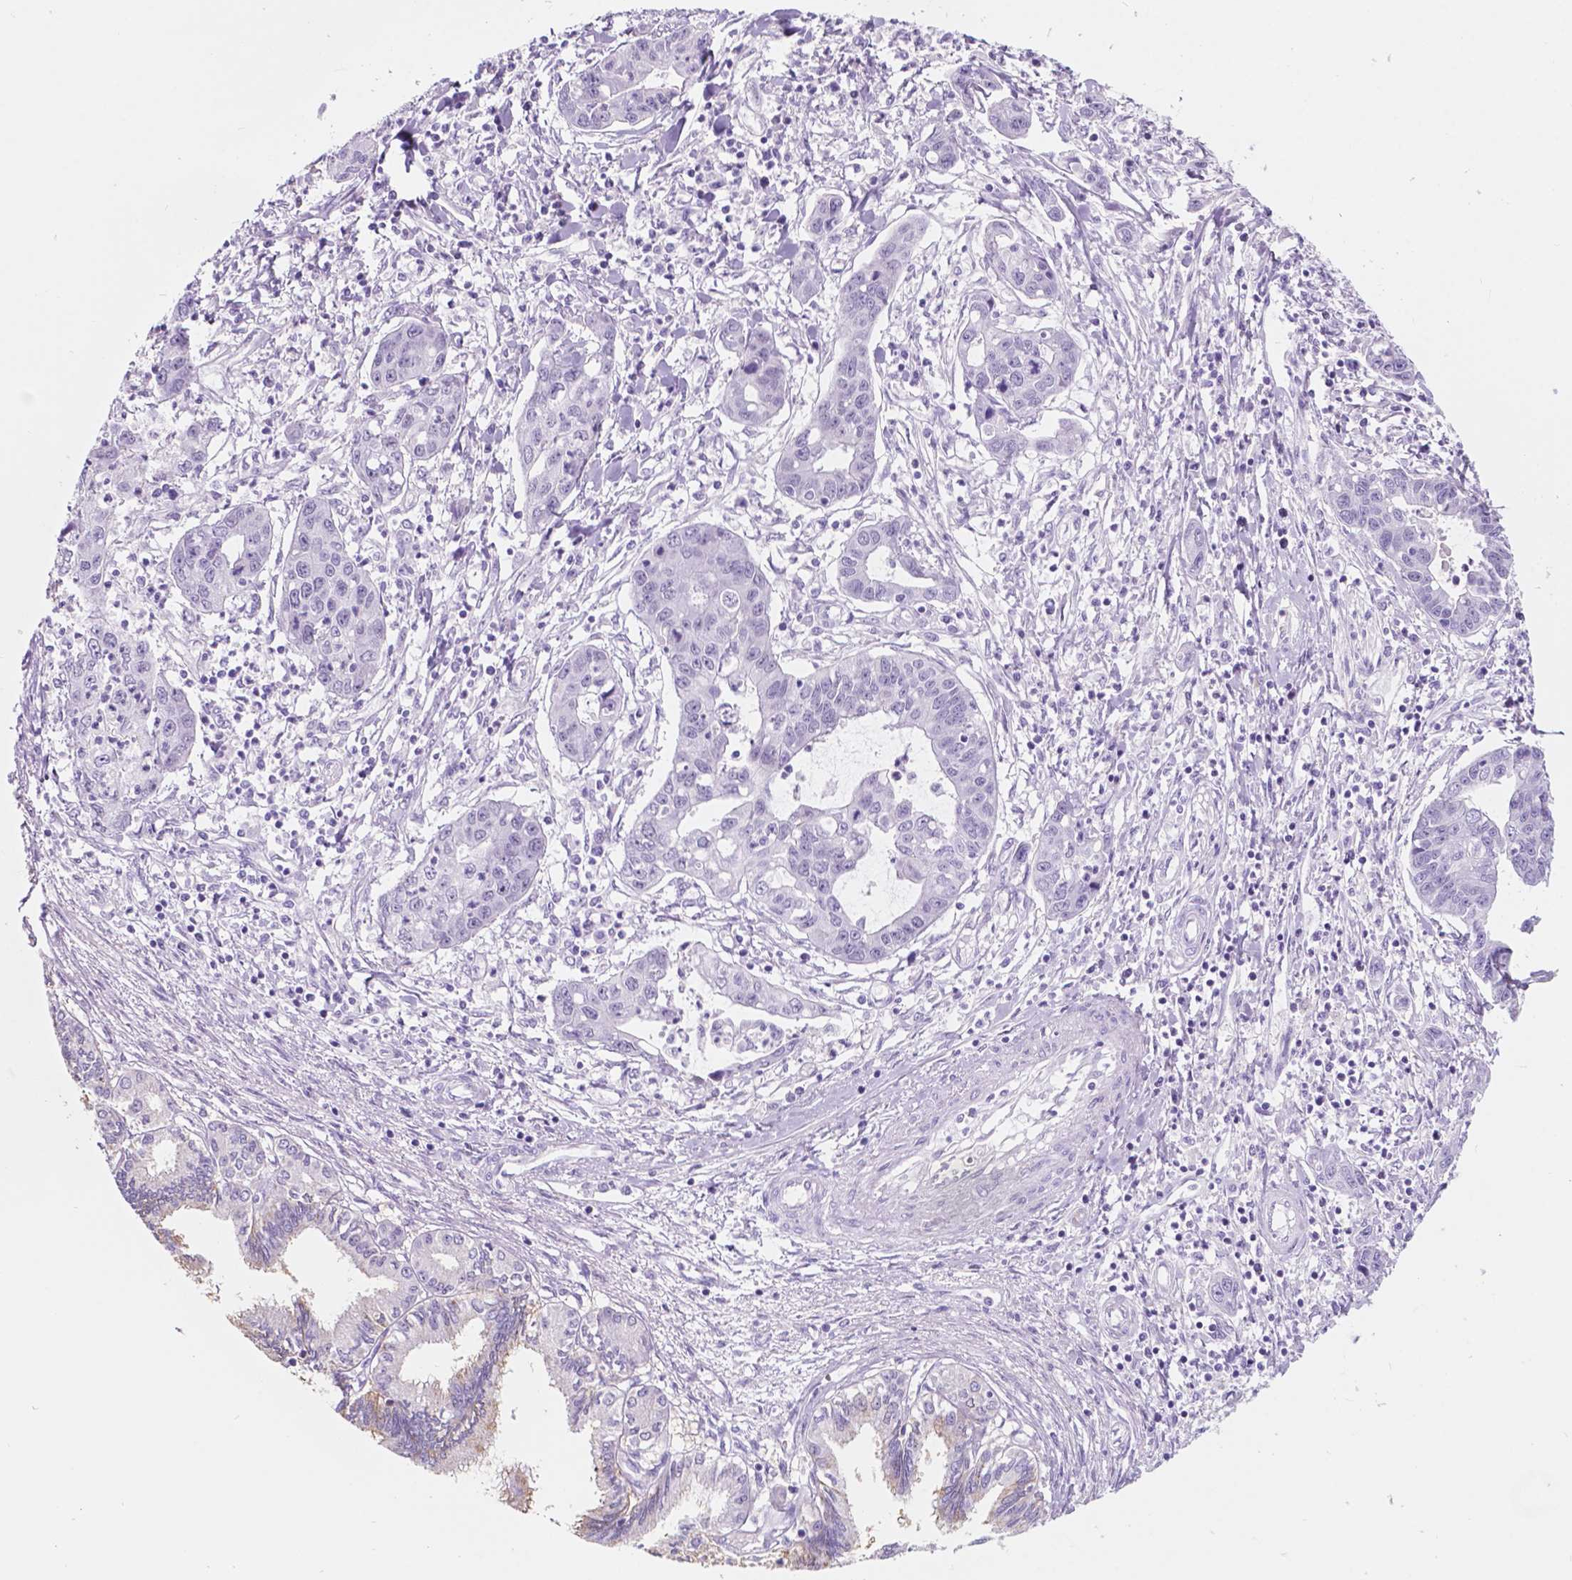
{"staining": {"intensity": "negative", "quantity": "none", "location": "none"}, "tissue": "liver cancer", "cell_type": "Tumor cells", "image_type": "cancer", "snomed": [{"axis": "morphology", "description": "Cholangiocarcinoma"}, {"axis": "topography", "description": "Liver"}], "caption": "Tumor cells are negative for brown protein staining in liver cancer. (Stains: DAB (3,3'-diaminobenzidine) IHC with hematoxylin counter stain, Microscopy: brightfield microscopy at high magnification).", "gene": "CUZD1", "patient": {"sex": "male", "age": 58}}